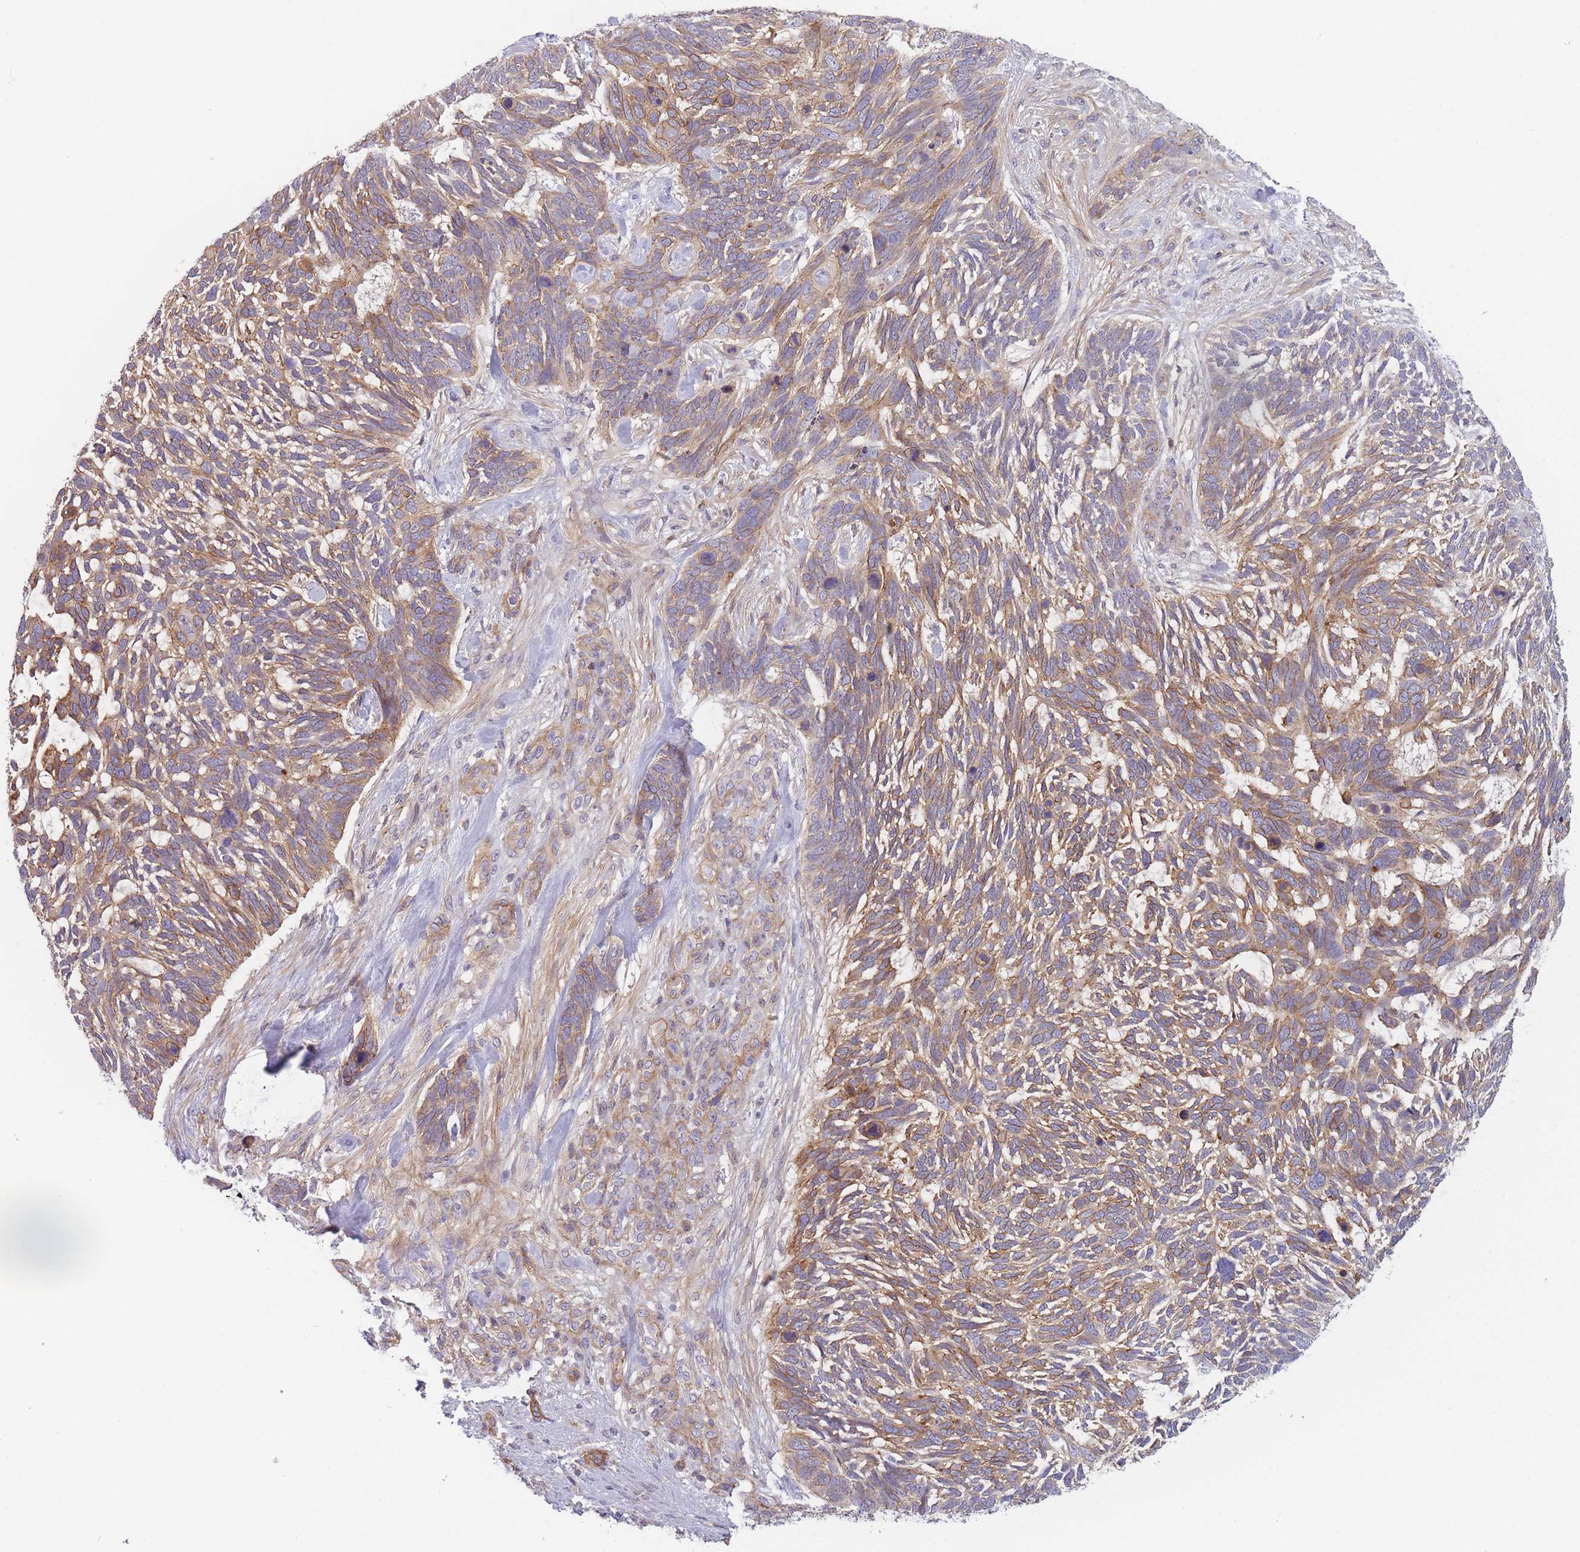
{"staining": {"intensity": "moderate", "quantity": ">75%", "location": "cytoplasmic/membranous"}, "tissue": "skin cancer", "cell_type": "Tumor cells", "image_type": "cancer", "snomed": [{"axis": "morphology", "description": "Basal cell carcinoma"}, {"axis": "topography", "description": "Skin"}], "caption": "Immunohistochemistry histopathology image of neoplastic tissue: human skin cancer (basal cell carcinoma) stained using IHC reveals medium levels of moderate protein expression localized specifically in the cytoplasmic/membranous of tumor cells, appearing as a cytoplasmic/membranous brown color.", "gene": "WDR93", "patient": {"sex": "male", "age": 88}}